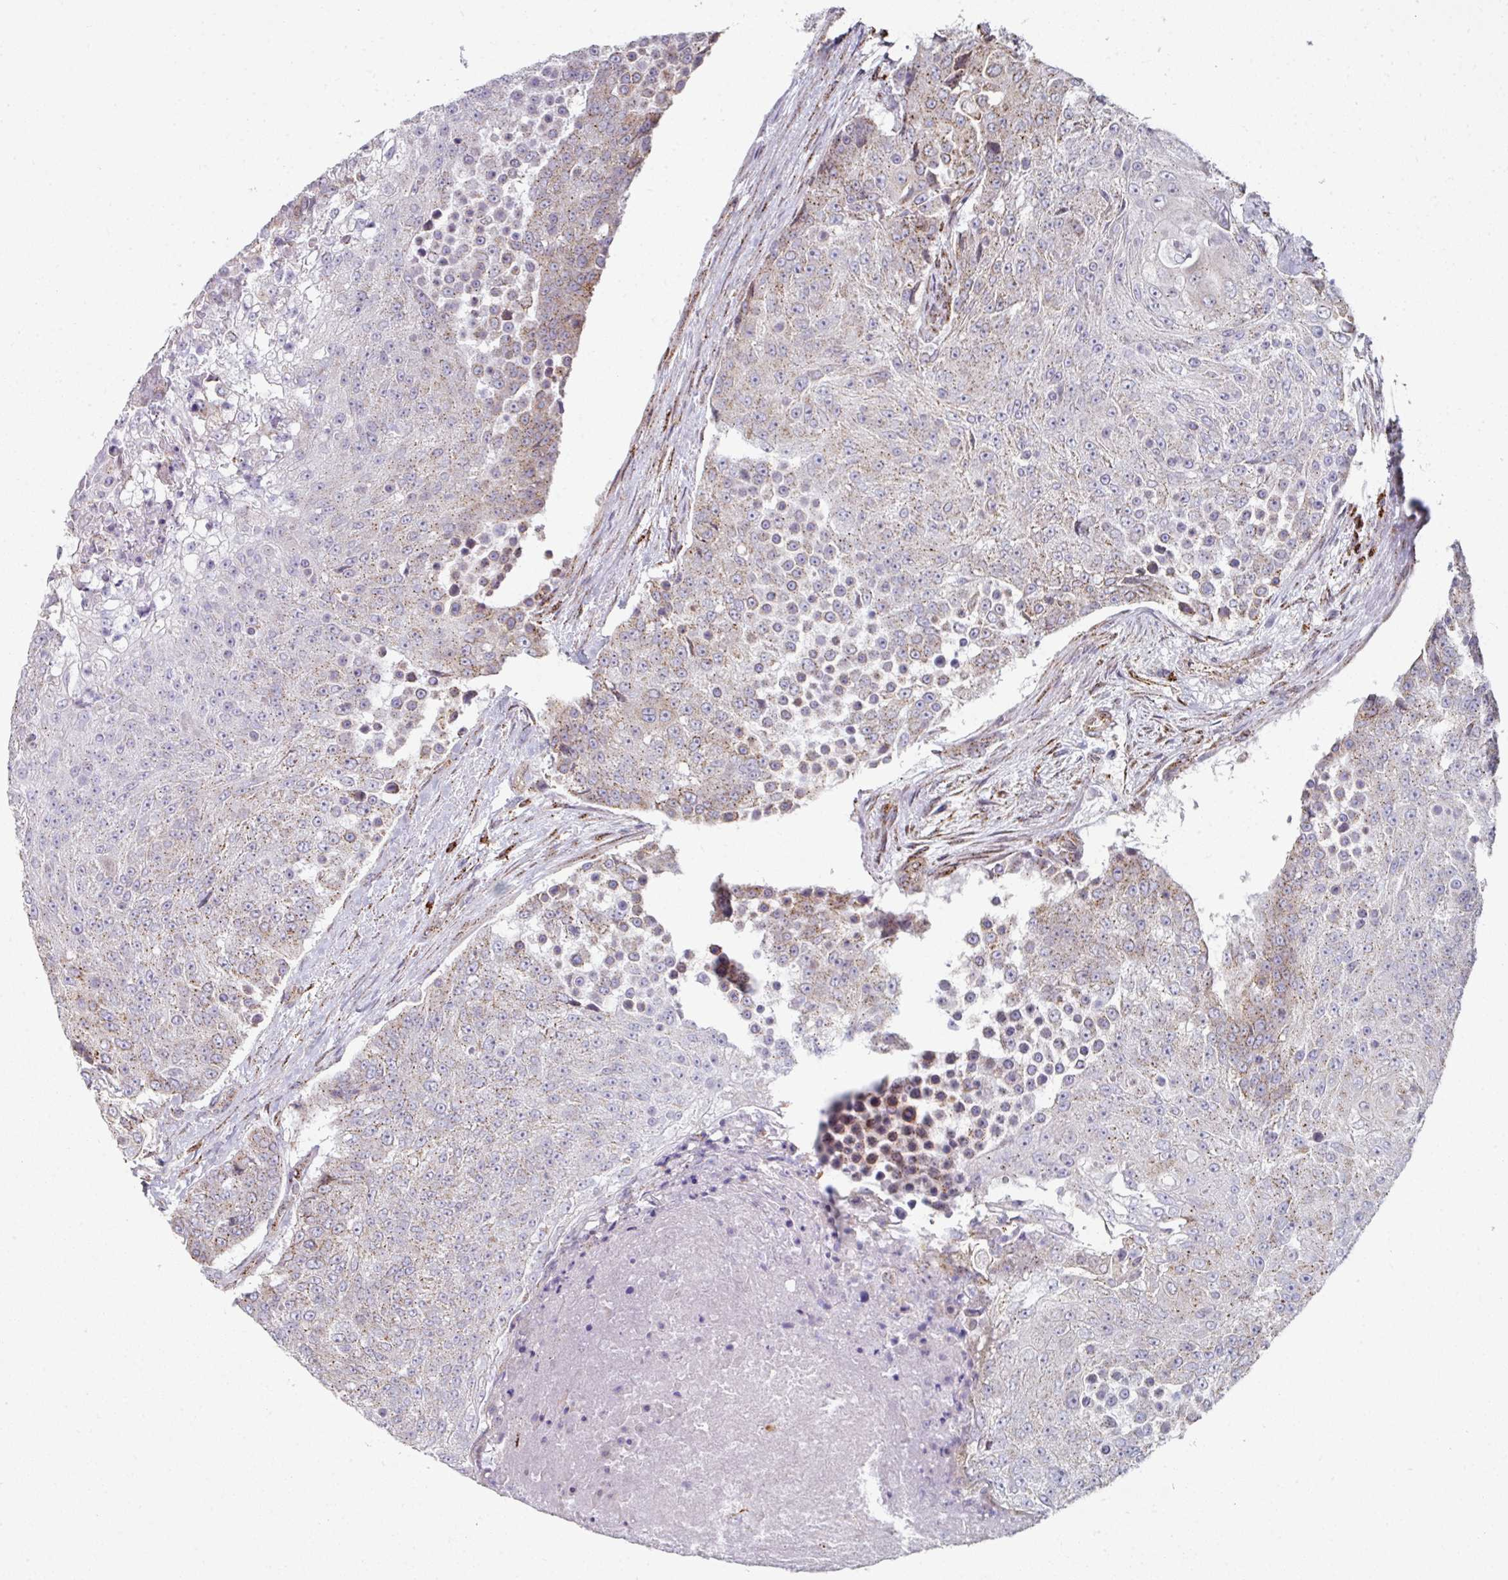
{"staining": {"intensity": "weak", "quantity": "25%-75%", "location": "cytoplasmic/membranous"}, "tissue": "urothelial cancer", "cell_type": "Tumor cells", "image_type": "cancer", "snomed": [{"axis": "morphology", "description": "Urothelial carcinoma, High grade"}, {"axis": "topography", "description": "Urinary bladder"}], "caption": "Tumor cells display low levels of weak cytoplasmic/membranous staining in about 25%-75% of cells in human urothelial carcinoma (high-grade). The staining is performed using DAB (3,3'-diaminobenzidine) brown chromogen to label protein expression. The nuclei are counter-stained blue using hematoxylin.", "gene": "CCDC85B", "patient": {"sex": "female", "age": 63}}